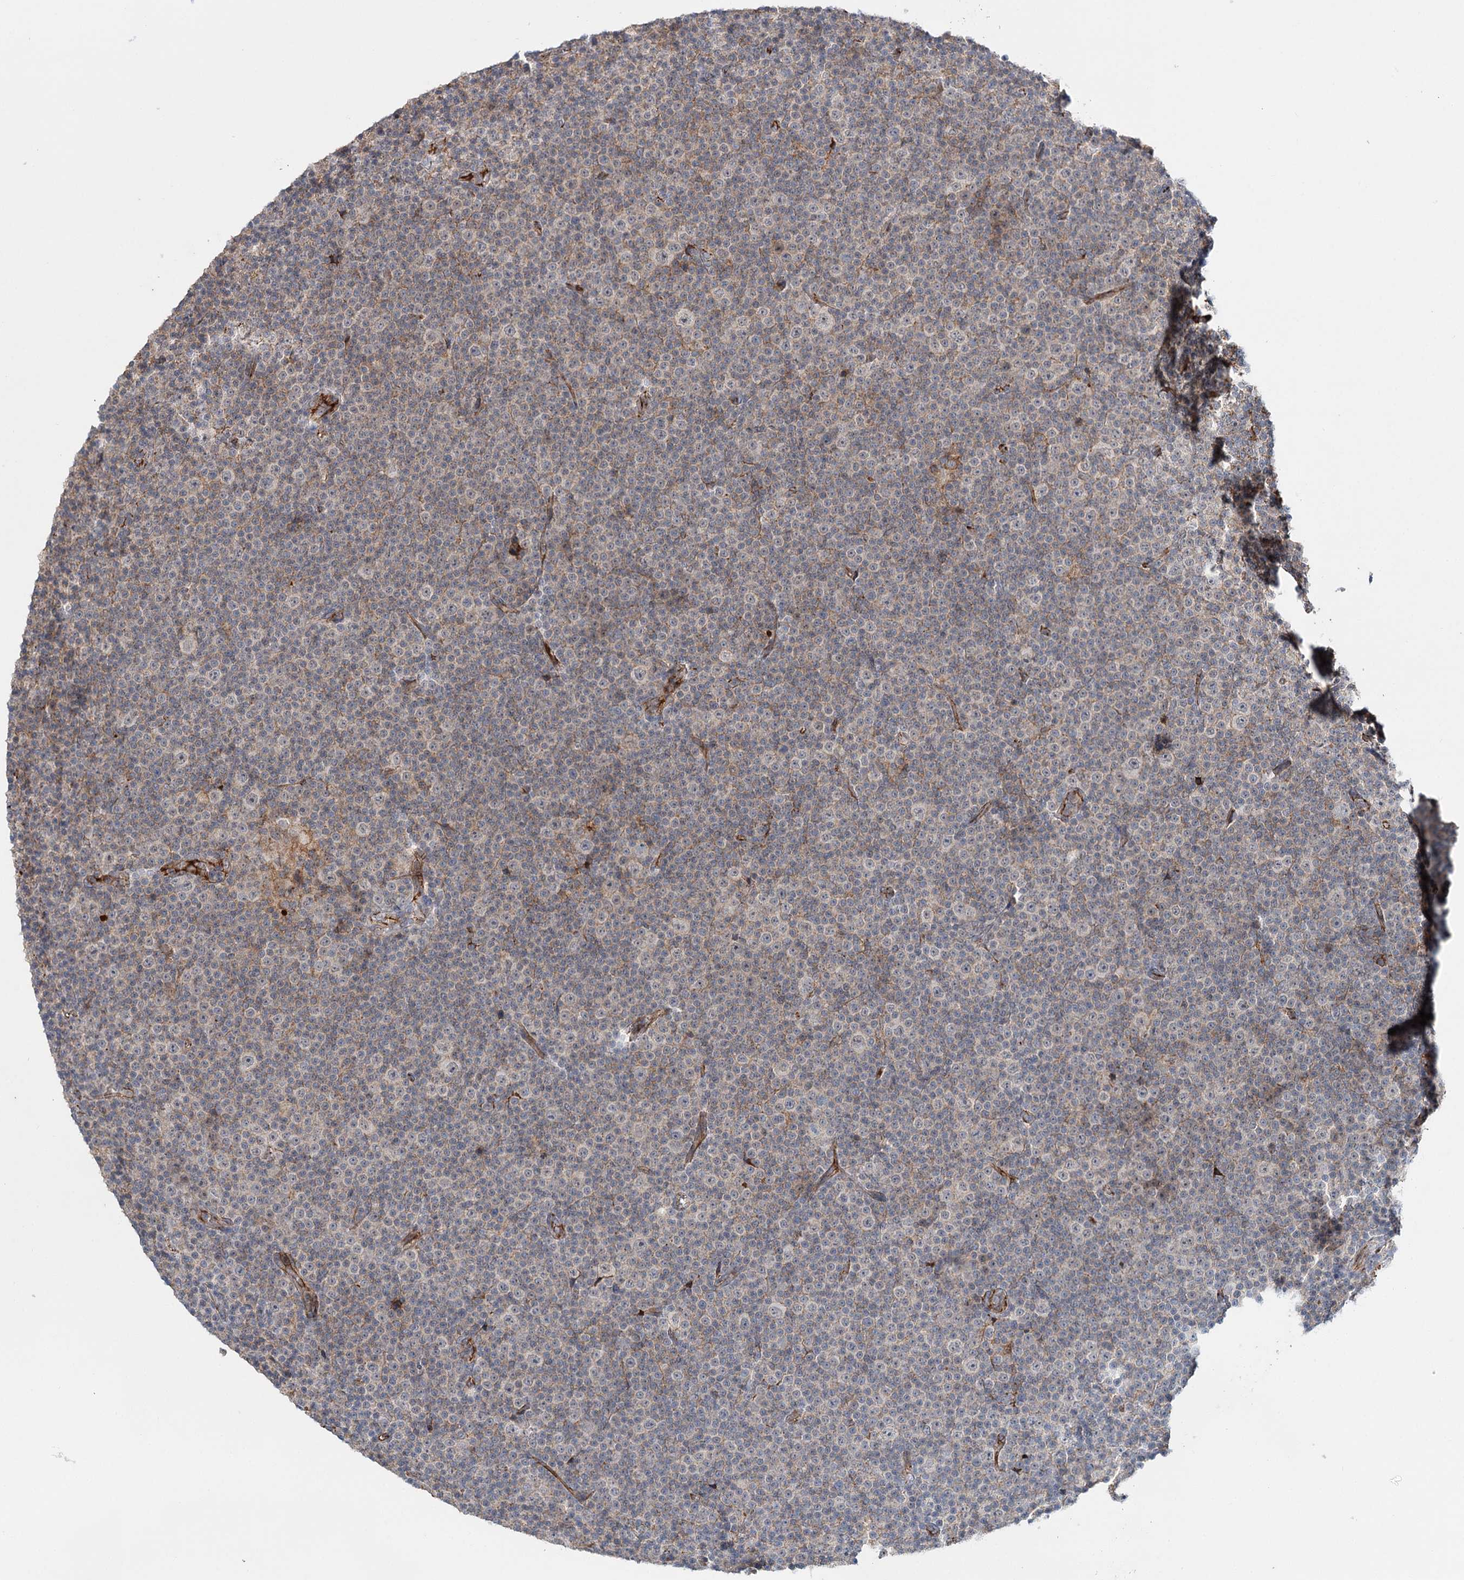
{"staining": {"intensity": "weak", "quantity": "<25%", "location": "cytoplasmic/membranous"}, "tissue": "lymphoma", "cell_type": "Tumor cells", "image_type": "cancer", "snomed": [{"axis": "morphology", "description": "Malignant lymphoma, non-Hodgkin's type, Low grade"}, {"axis": "topography", "description": "Lymph node"}], "caption": "Immunohistochemistry (IHC) micrograph of lymphoma stained for a protein (brown), which reveals no staining in tumor cells.", "gene": "PKP4", "patient": {"sex": "female", "age": 67}}